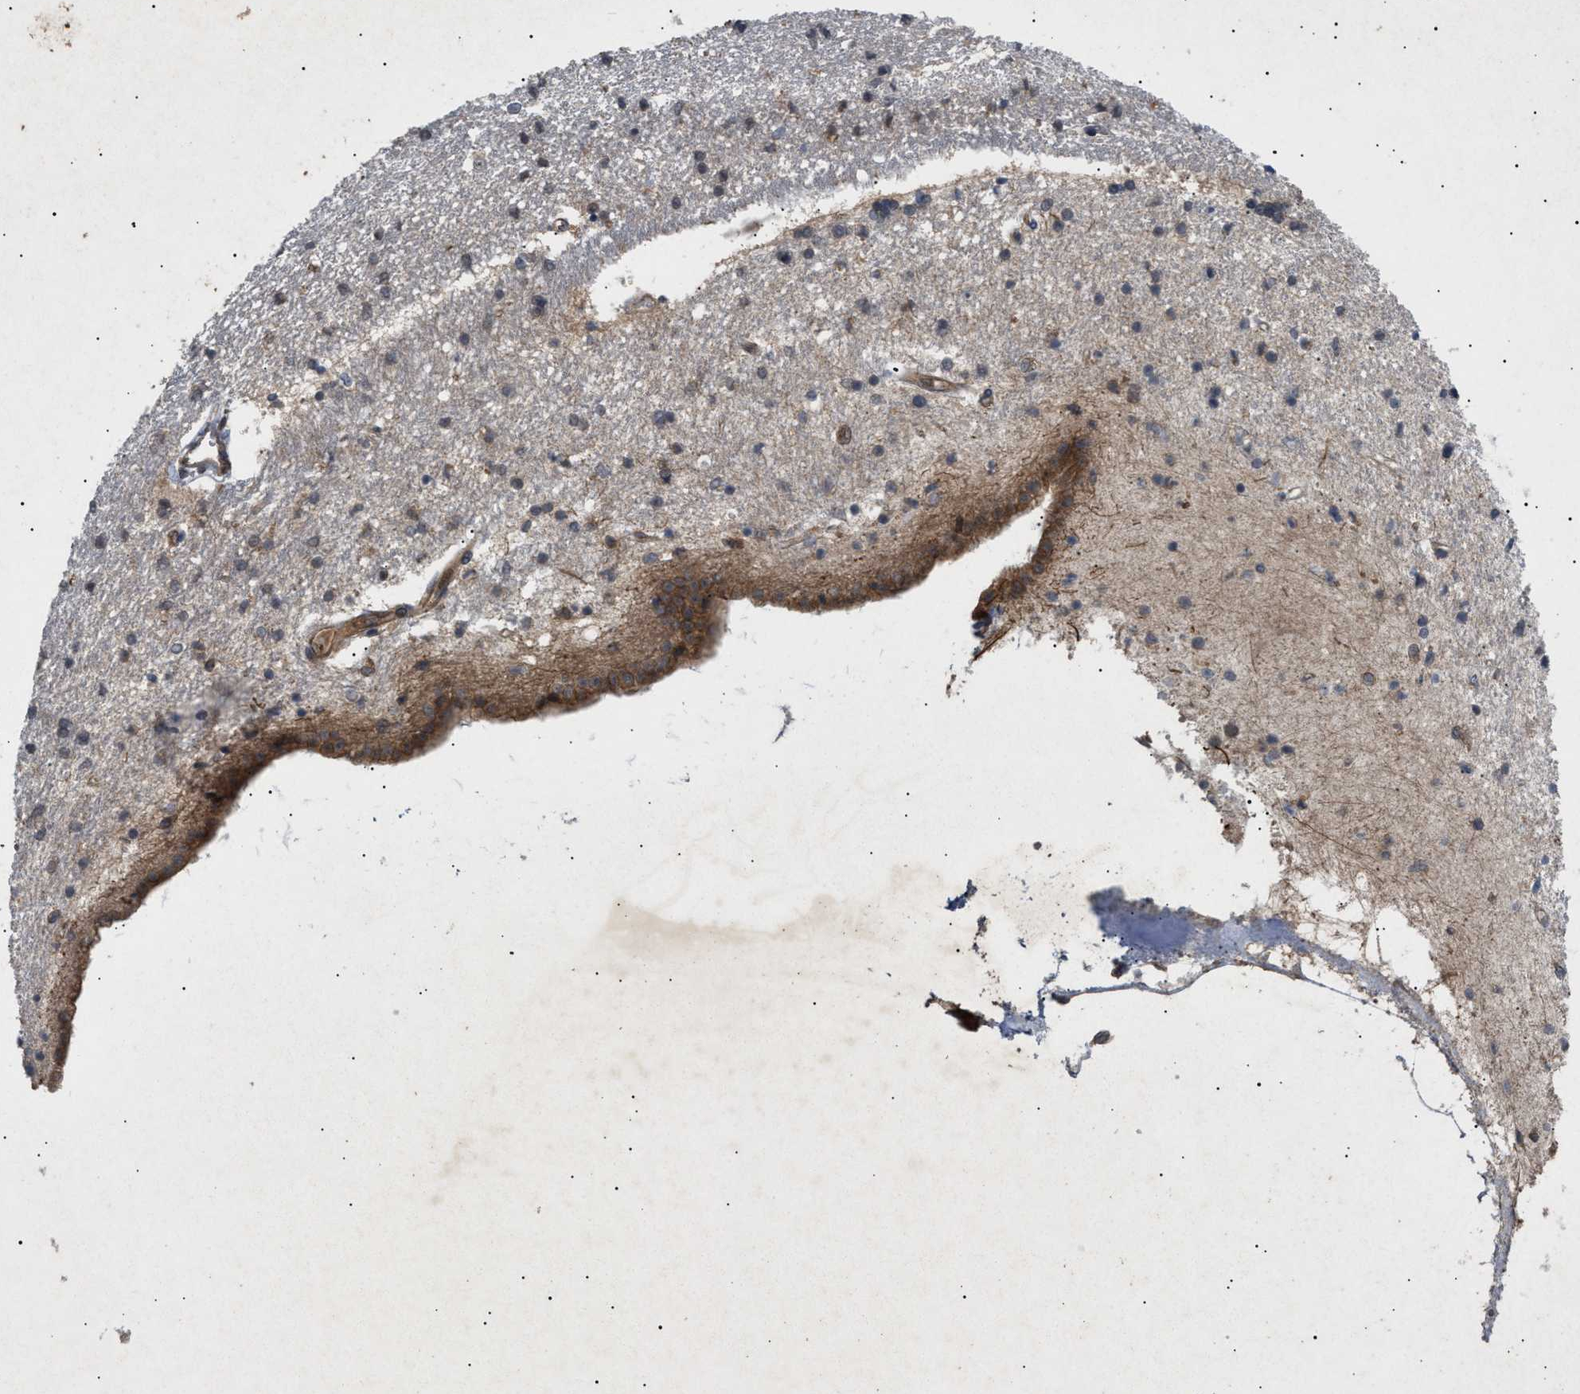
{"staining": {"intensity": "weak", "quantity": "<25%", "location": "cytoplasmic/membranous"}, "tissue": "caudate", "cell_type": "Glial cells", "image_type": "normal", "snomed": [{"axis": "morphology", "description": "Normal tissue, NOS"}, {"axis": "topography", "description": "Lateral ventricle wall"}], "caption": "Glial cells are negative for protein expression in normal human caudate. Nuclei are stained in blue.", "gene": "SIRT5", "patient": {"sex": "male", "age": 45}}